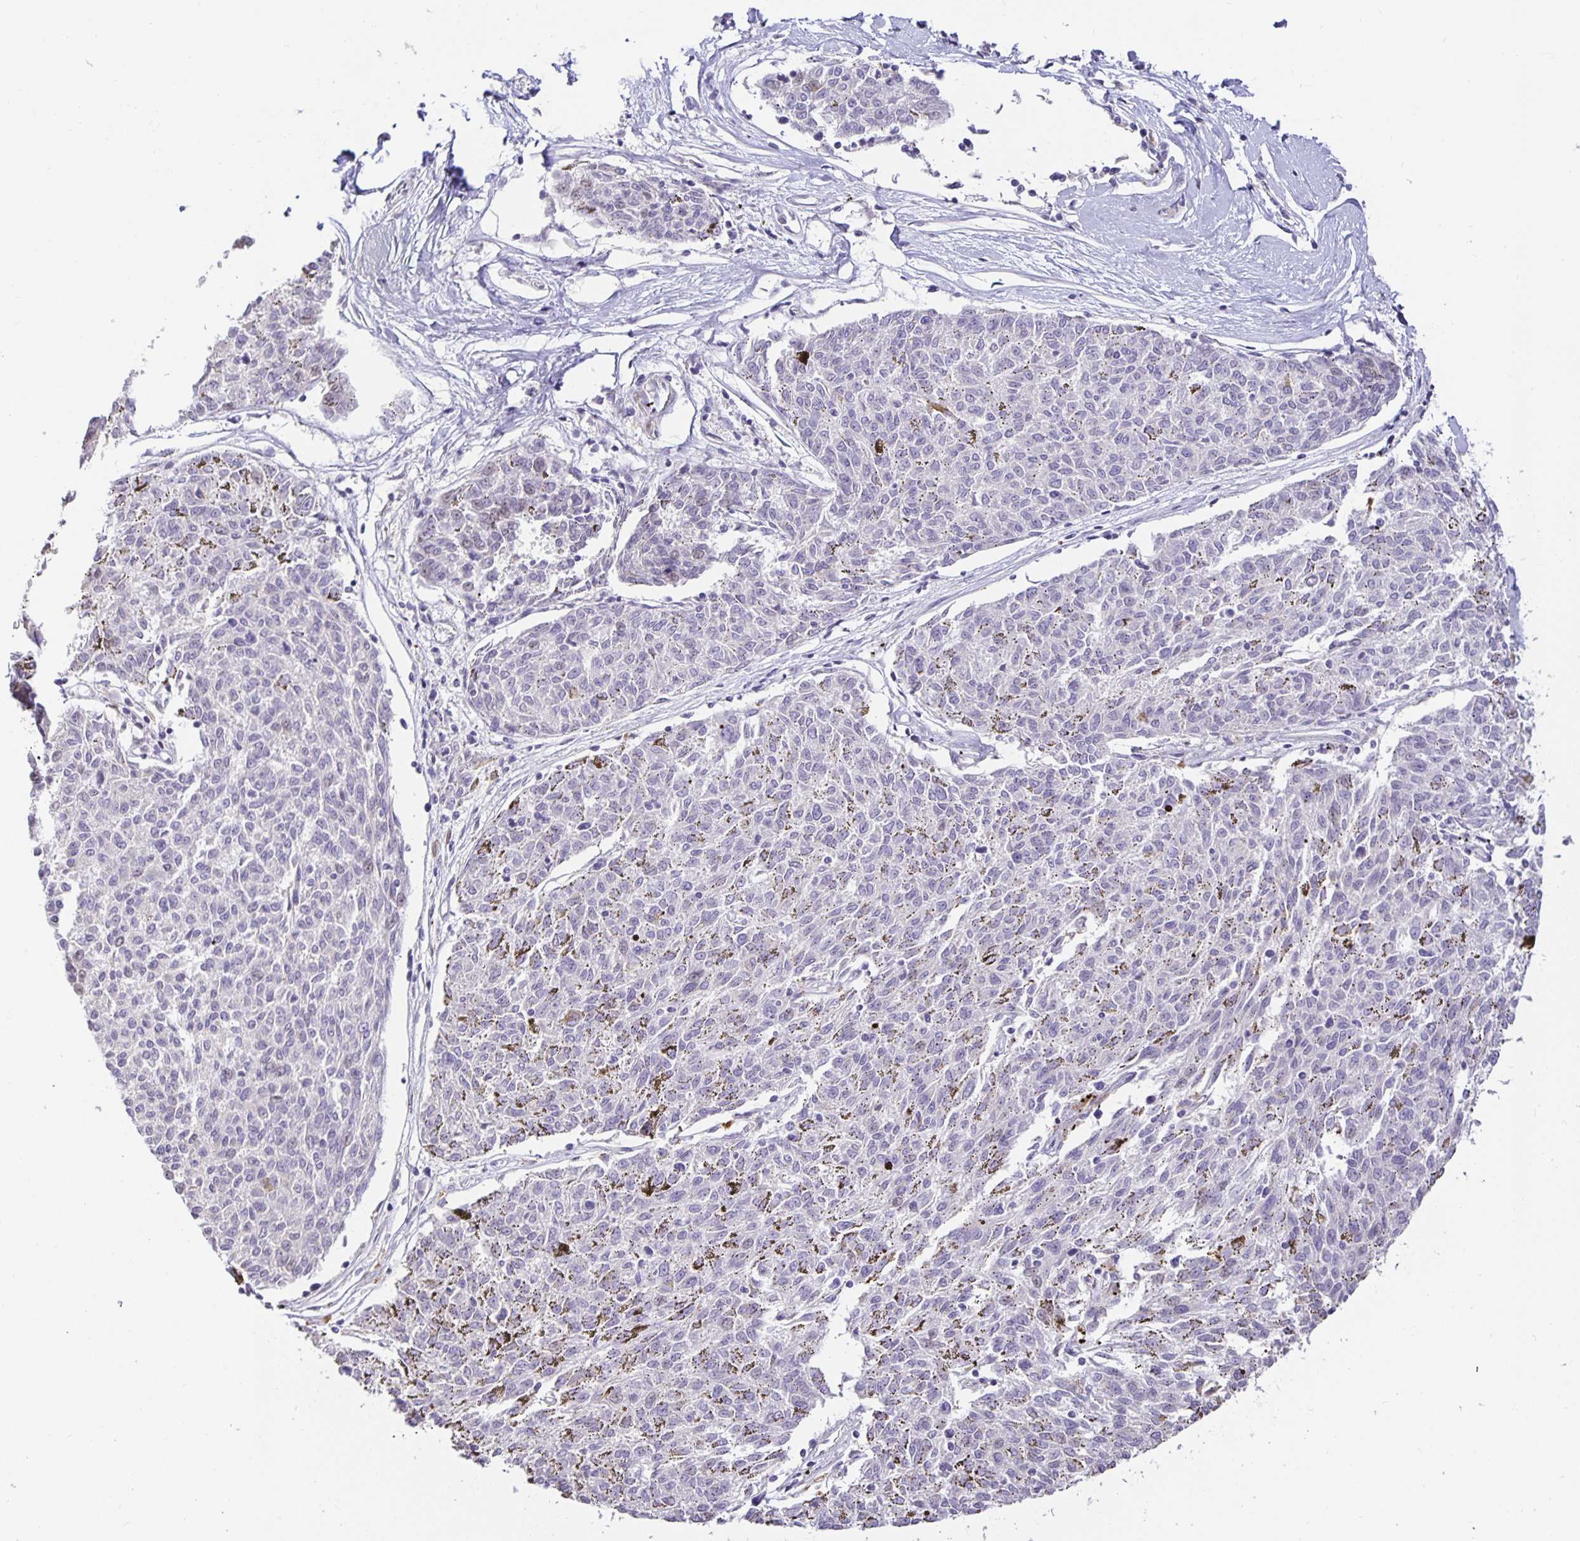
{"staining": {"intensity": "negative", "quantity": "none", "location": "none"}, "tissue": "melanoma", "cell_type": "Tumor cells", "image_type": "cancer", "snomed": [{"axis": "morphology", "description": "Malignant melanoma, NOS"}, {"axis": "topography", "description": "Skin"}], "caption": "DAB (3,3'-diaminobenzidine) immunohistochemical staining of human malignant melanoma demonstrates no significant expression in tumor cells. (Immunohistochemistry, brightfield microscopy, high magnification).", "gene": "TJP3", "patient": {"sex": "female", "age": 72}}